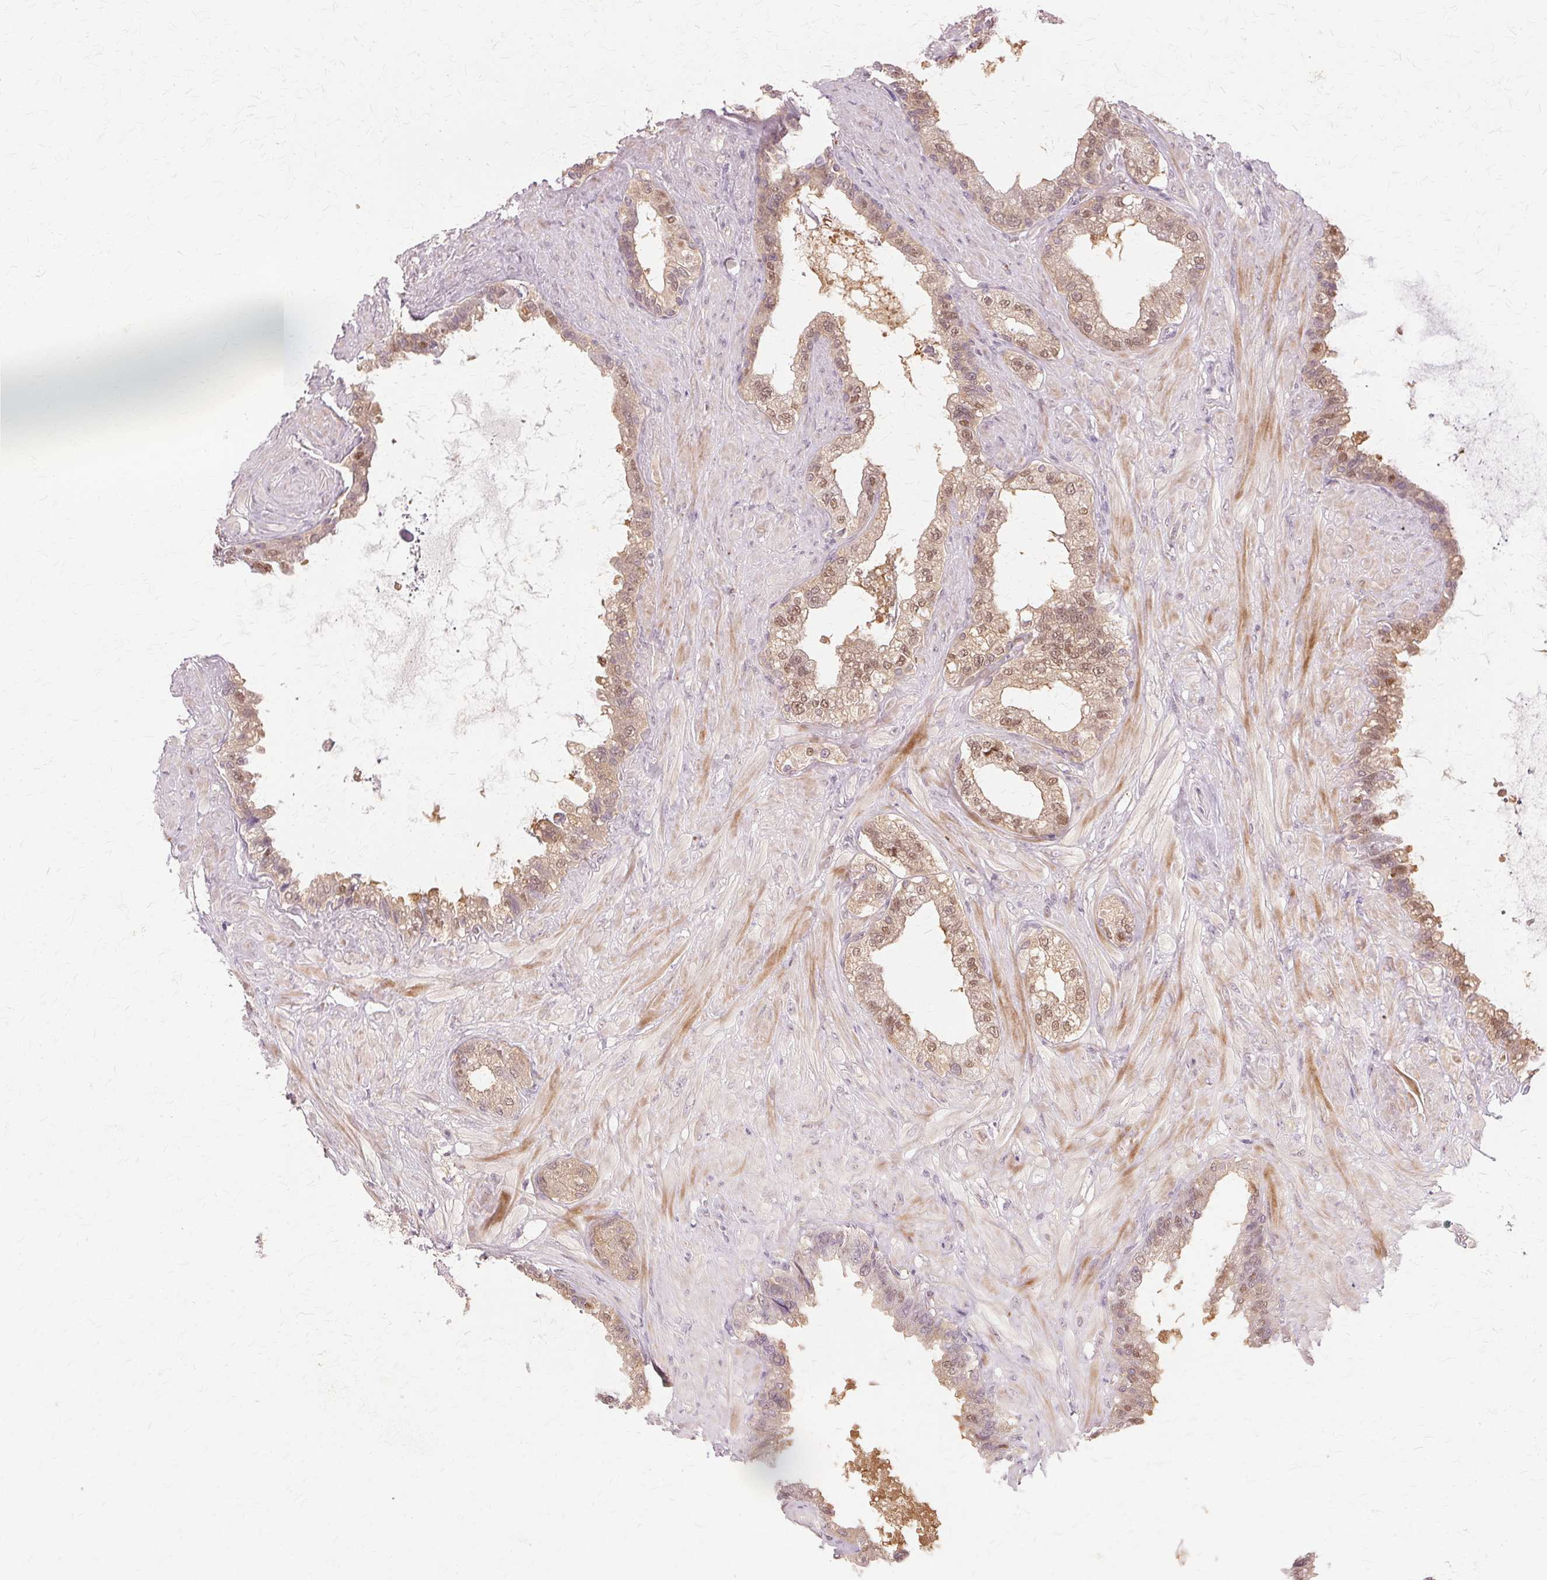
{"staining": {"intensity": "weak", "quantity": ">75%", "location": "cytoplasmic/membranous,nuclear"}, "tissue": "seminal vesicle", "cell_type": "Glandular cells", "image_type": "normal", "snomed": [{"axis": "morphology", "description": "Normal tissue, NOS"}, {"axis": "topography", "description": "Seminal veicle"}, {"axis": "topography", "description": "Peripheral nerve tissue"}], "caption": "Immunohistochemistry (DAB (3,3'-diaminobenzidine)) staining of normal seminal vesicle exhibits weak cytoplasmic/membranous,nuclear protein expression in about >75% of glandular cells. (brown staining indicates protein expression, while blue staining denotes nuclei).", "gene": "PRMT5", "patient": {"sex": "male", "age": 76}}